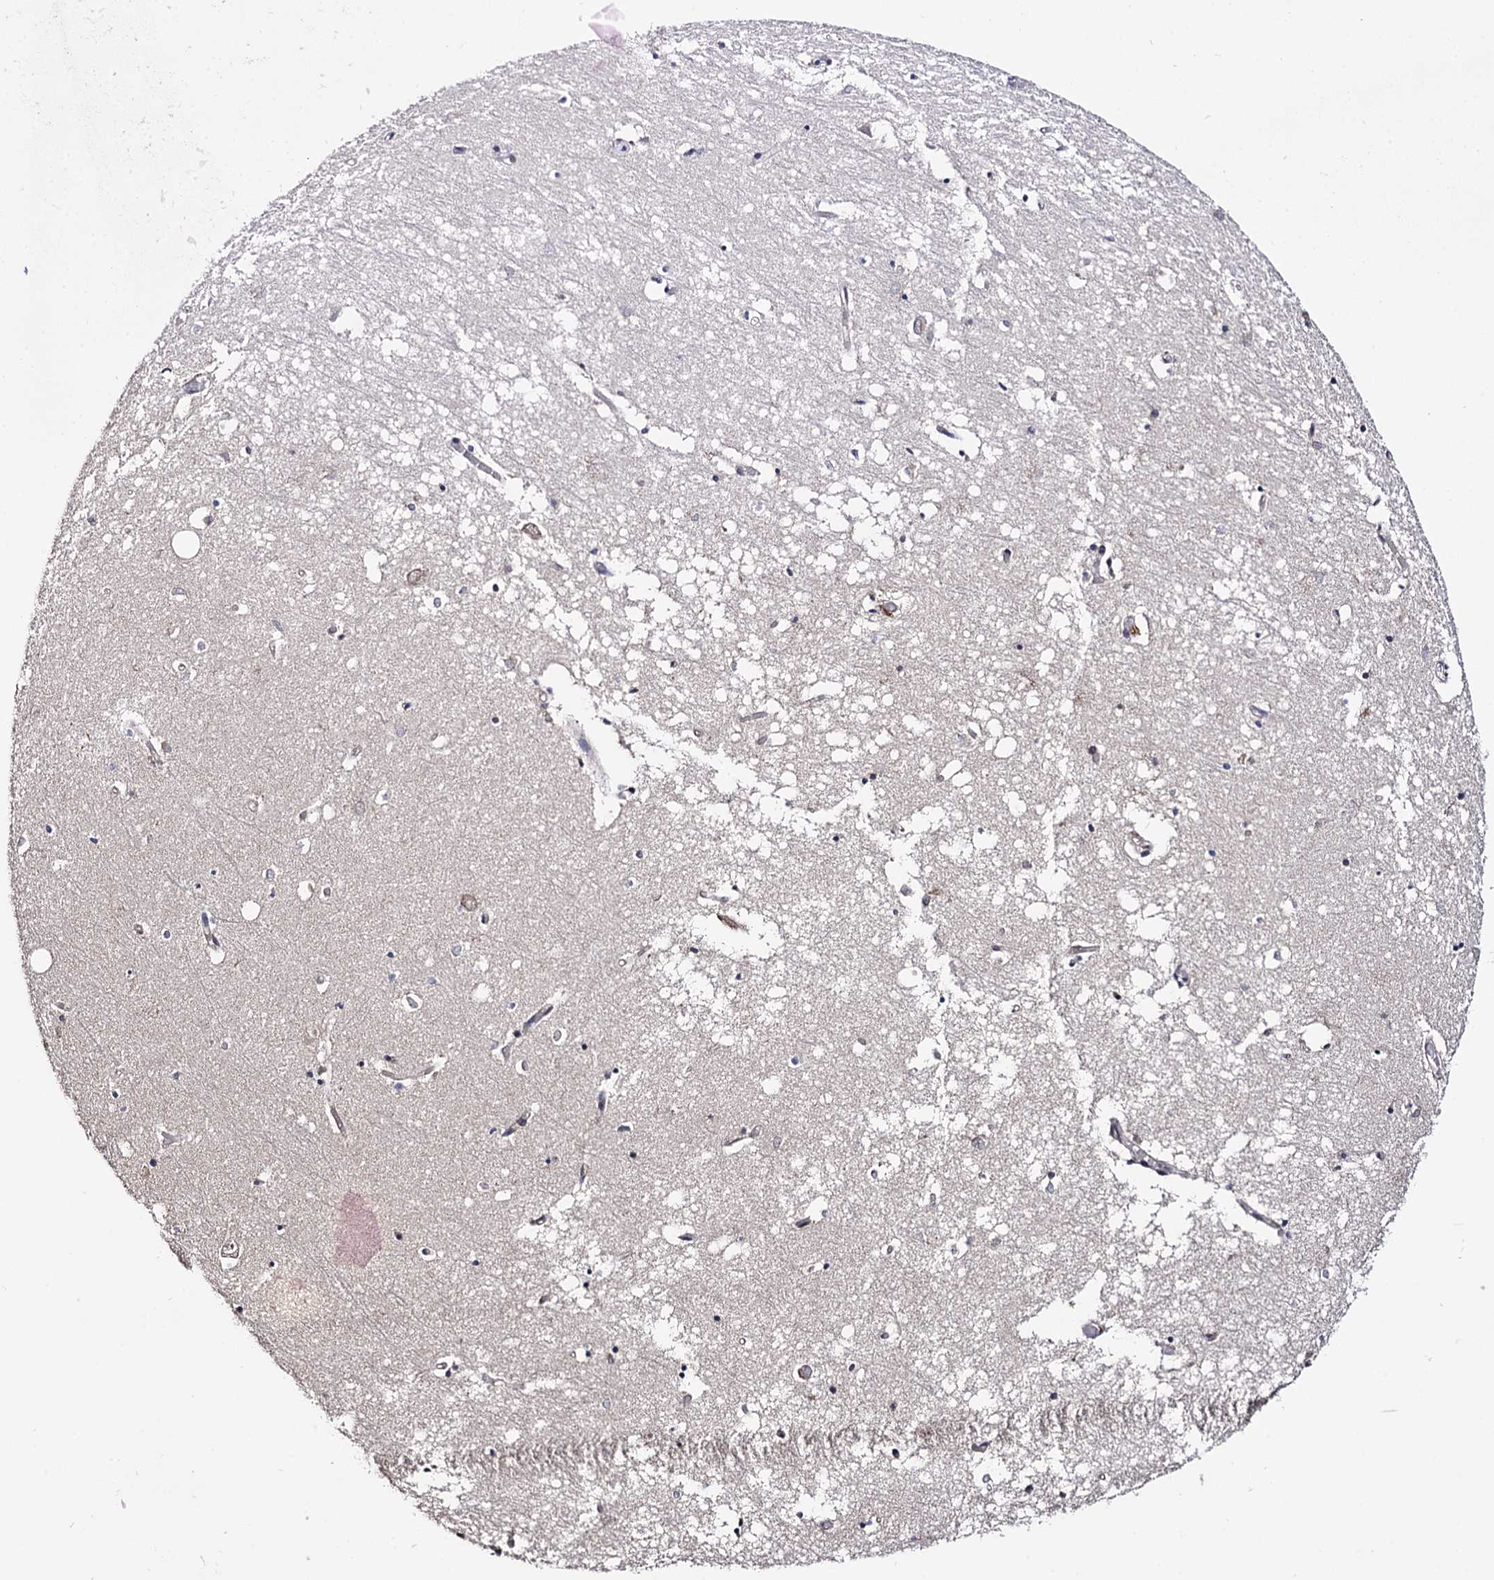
{"staining": {"intensity": "negative", "quantity": "none", "location": "none"}, "tissue": "hippocampus", "cell_type": "Glial cells", "image_type": "normal", "snomed": [{"axis": "morphology", "description": "Normal tissue, NOS"}, {"axis": "topography", "description": "Hippocampus"}], "caption": "IHC of benign human hippocampus shows no expression in glial cells. (DAB immunohistochemistry visualized using brightfield microscopy, high magnification).", "gene": "MICAL2", "patient": {"sex": "male", "age": 70}}